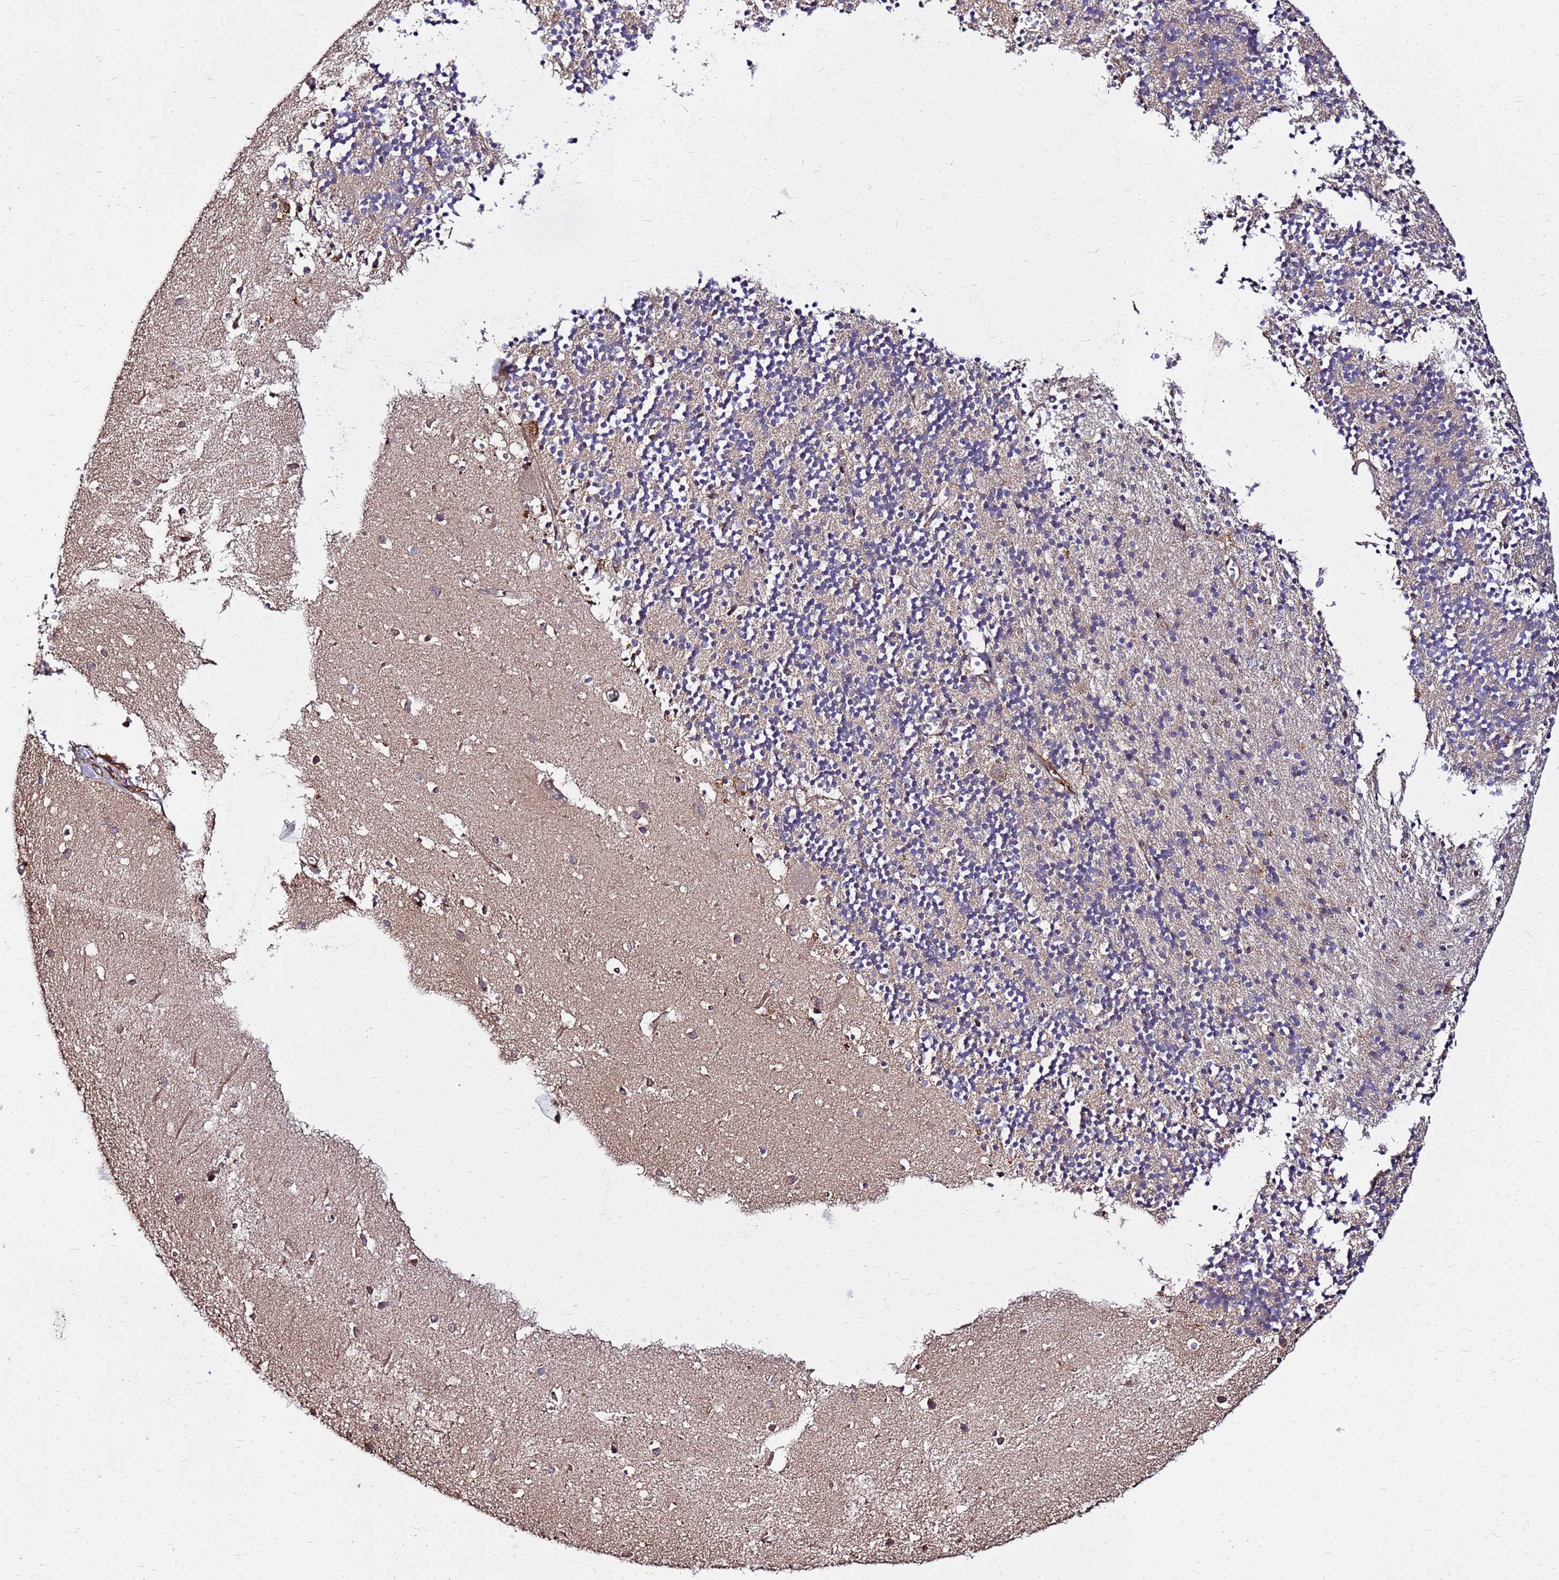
{"staining": {"intensity": "negative", "quantity": "none", "location": "none"}, "tissue": "cerebellum", "cell_type": "Cells in granular layer", "image_type": "normal", "snomed": [{"axis": "morphology", "description": "Normal tissue, NOS"}, {"axis": "topography", "description": "Cerebellum"}], "caption": "Immunohistochemistry histopathology image of normal cerebellum: human cerebellum stained with DAB shows no significant protein staining in cells in granular layer.", "gene": "WWC2", "patient": {"sex": "male", "age": 54}}